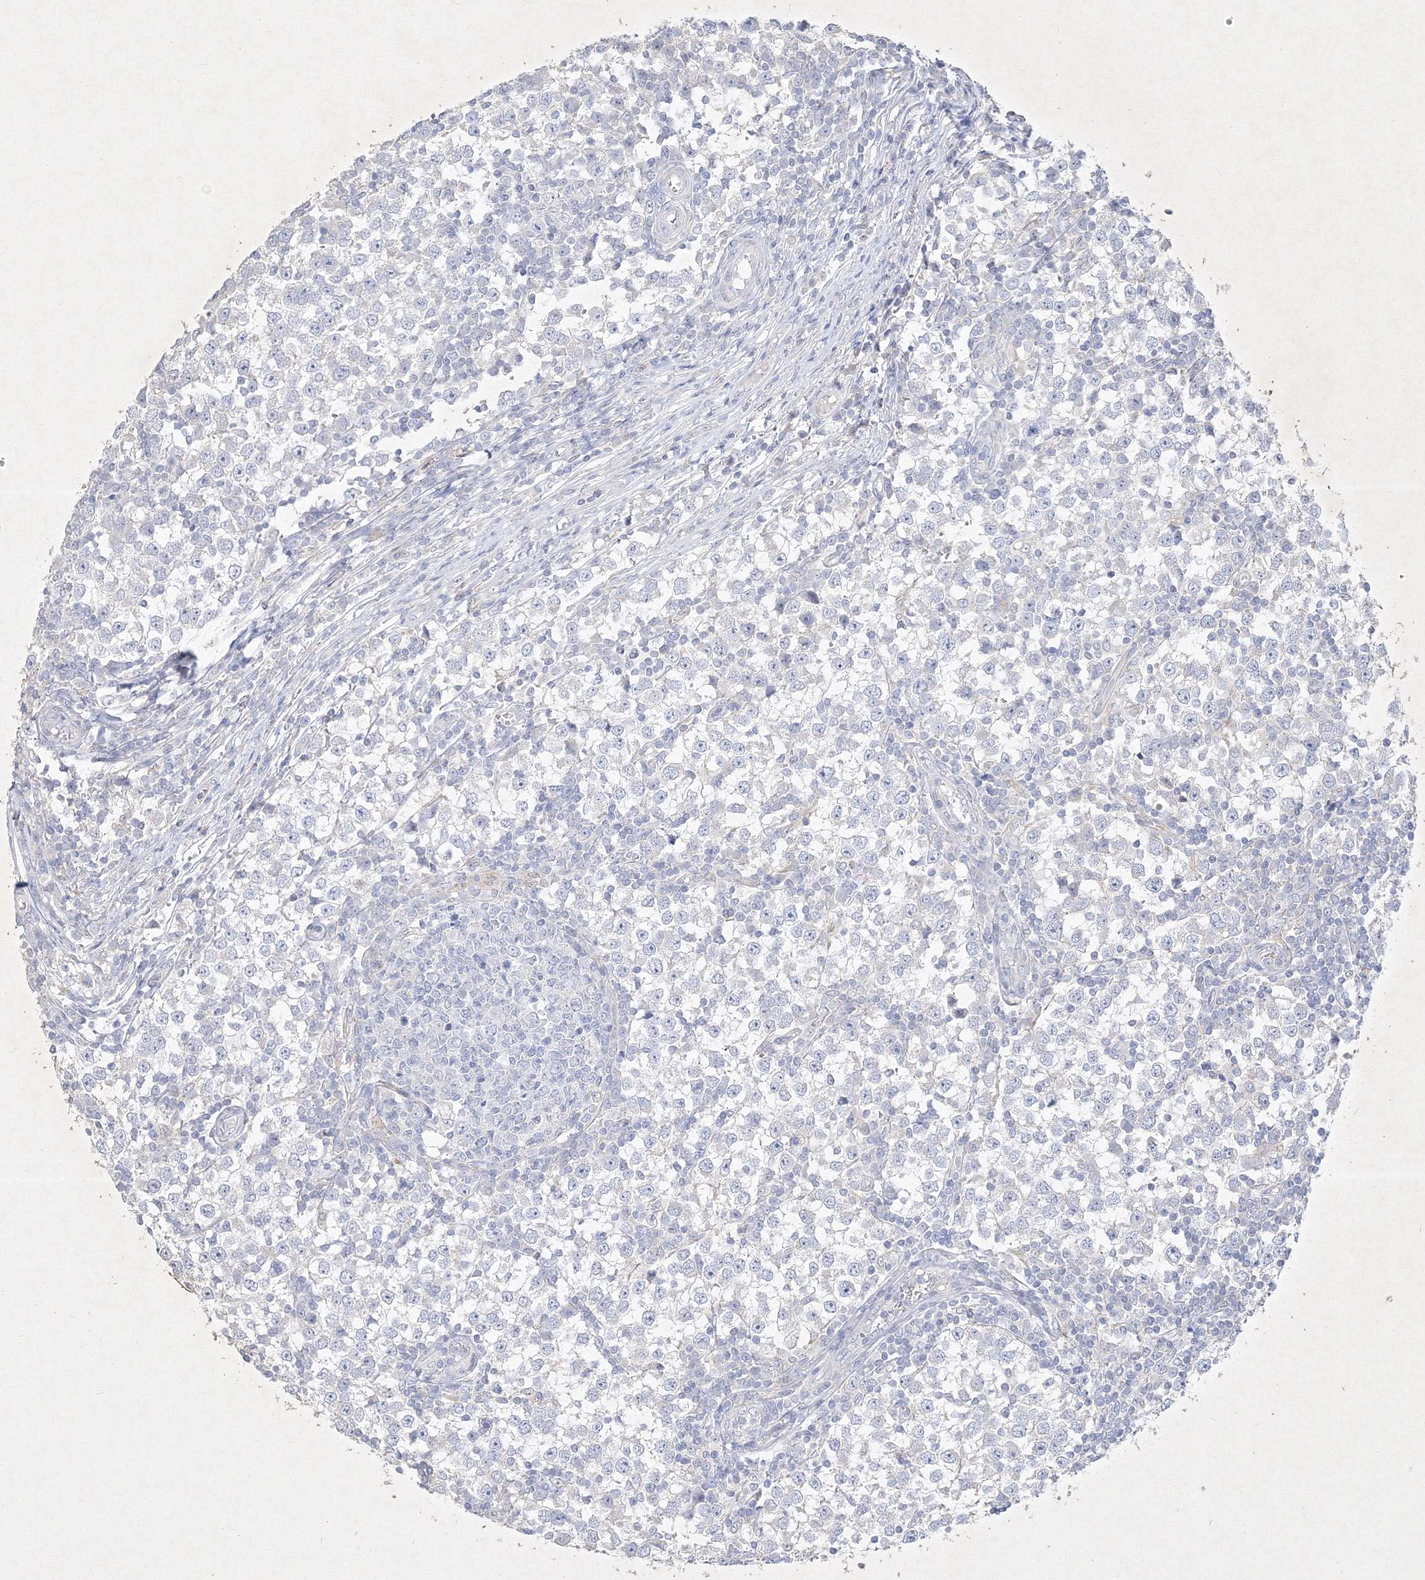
{"staining": {"intensity": "negative", "quantity": "none", "location": "none"}, "tissue": "testis cancer", "cell_type": "Tumor cells", "image_type": "cancer", "snomed": [{"axis": "morphology", "description": "Seminoma, NOS"}, {"axis": "topography", "description": "Testis"}], "caption": "Human testis cancer (seminoma) stained for a protein using immunohistochemistry exhibits no positivity in tumor cells.", "gene": "CXXC4", "patient": {"sex": "male", "age": 65}}